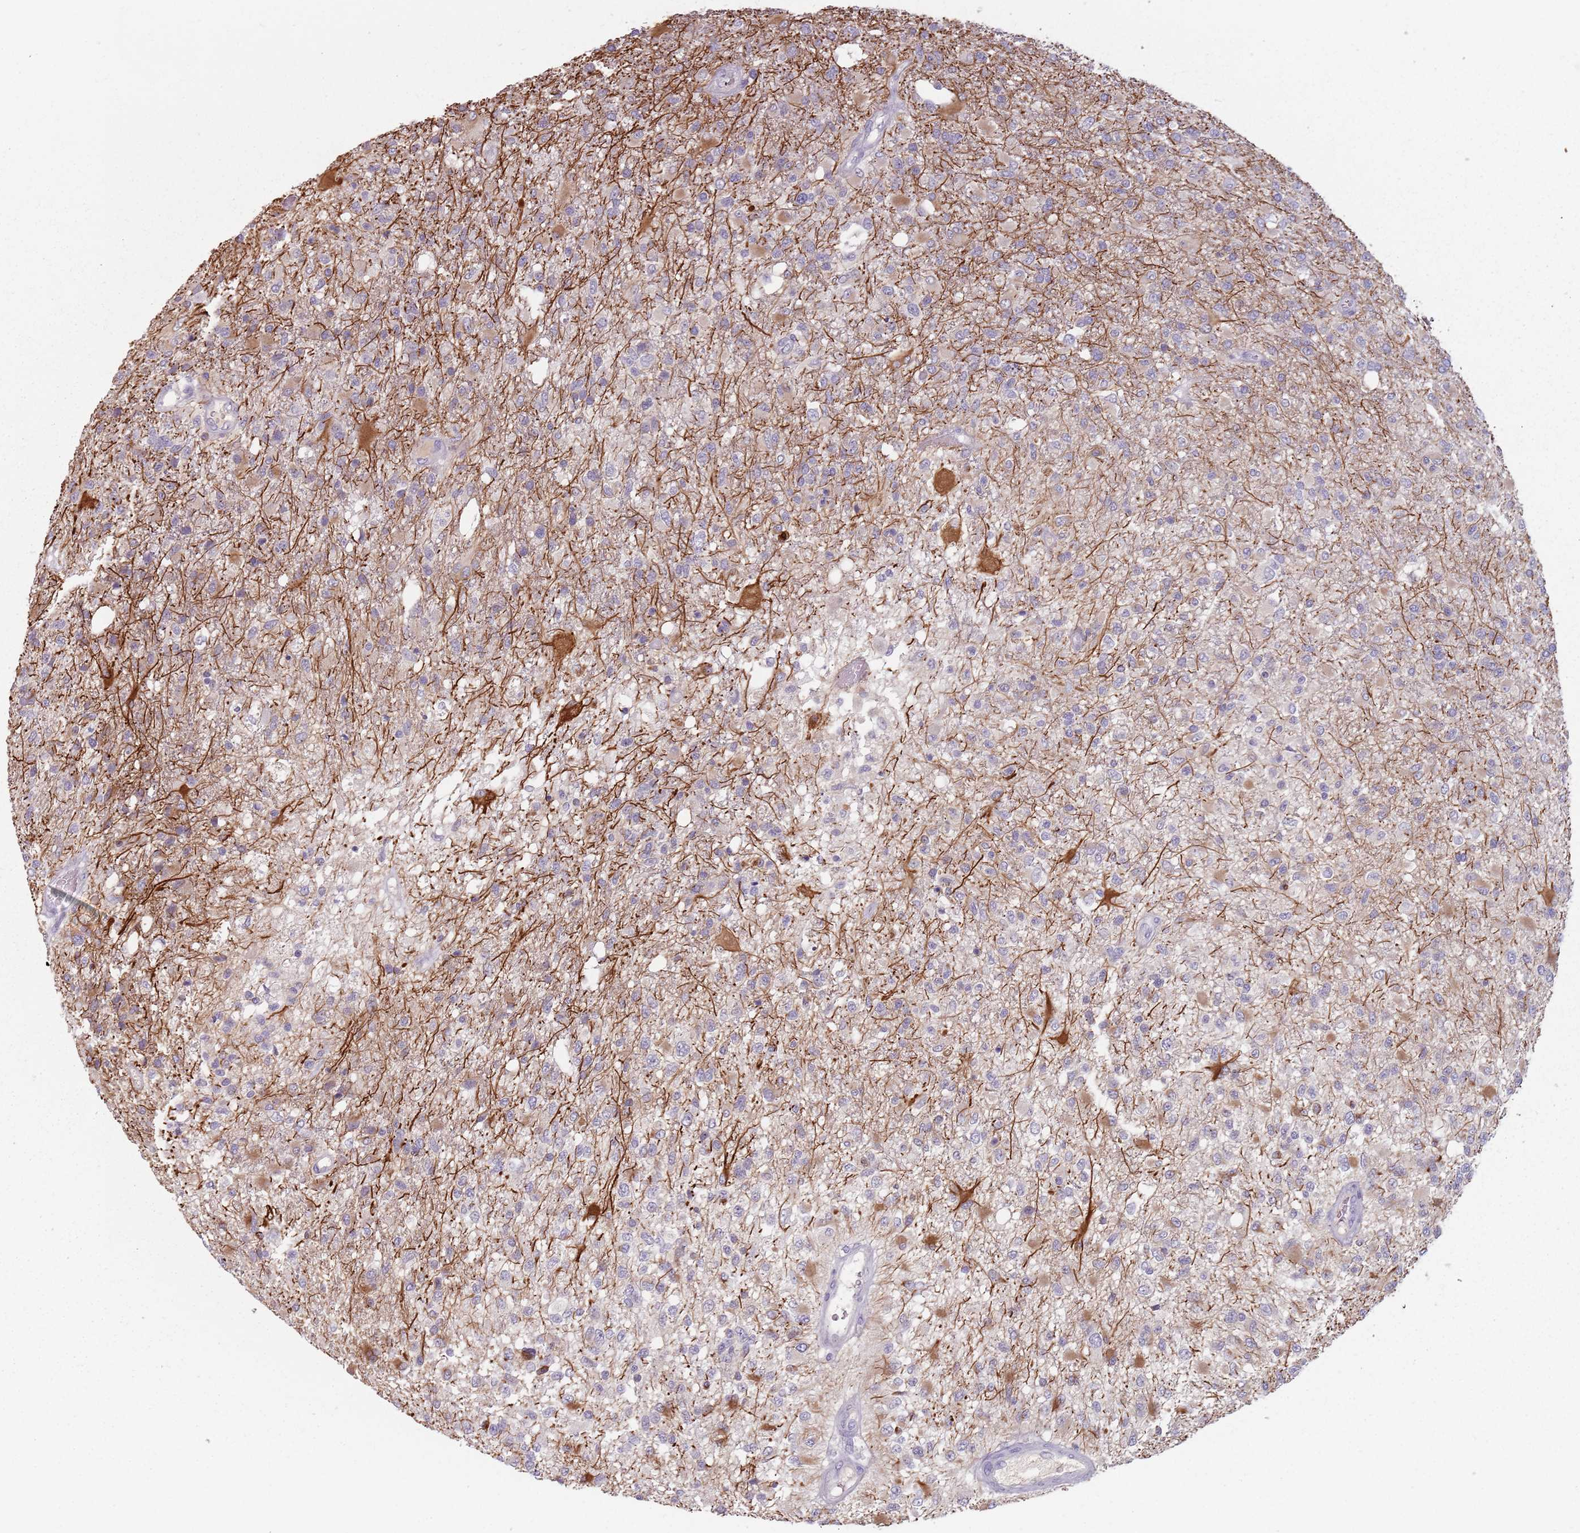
{"staining": {"intensity": "moderate", "quantity": "<25%", "location": "cytoplasmic/membranous"}, "tissue": "glioma", "cell_type": "Tumor cells", "image_type": "cancer", "snomed": [{"axis": "morphology", "description": "Glioma, malignant, High grade"}, {"axis": "topography", "description": "Brain"}], "caption": "Glioma stained with a protein marker demonstrates moderate staining in tumor cells.", "gene": "CEP19", "patient": {"sex": "female", "age": 74}}